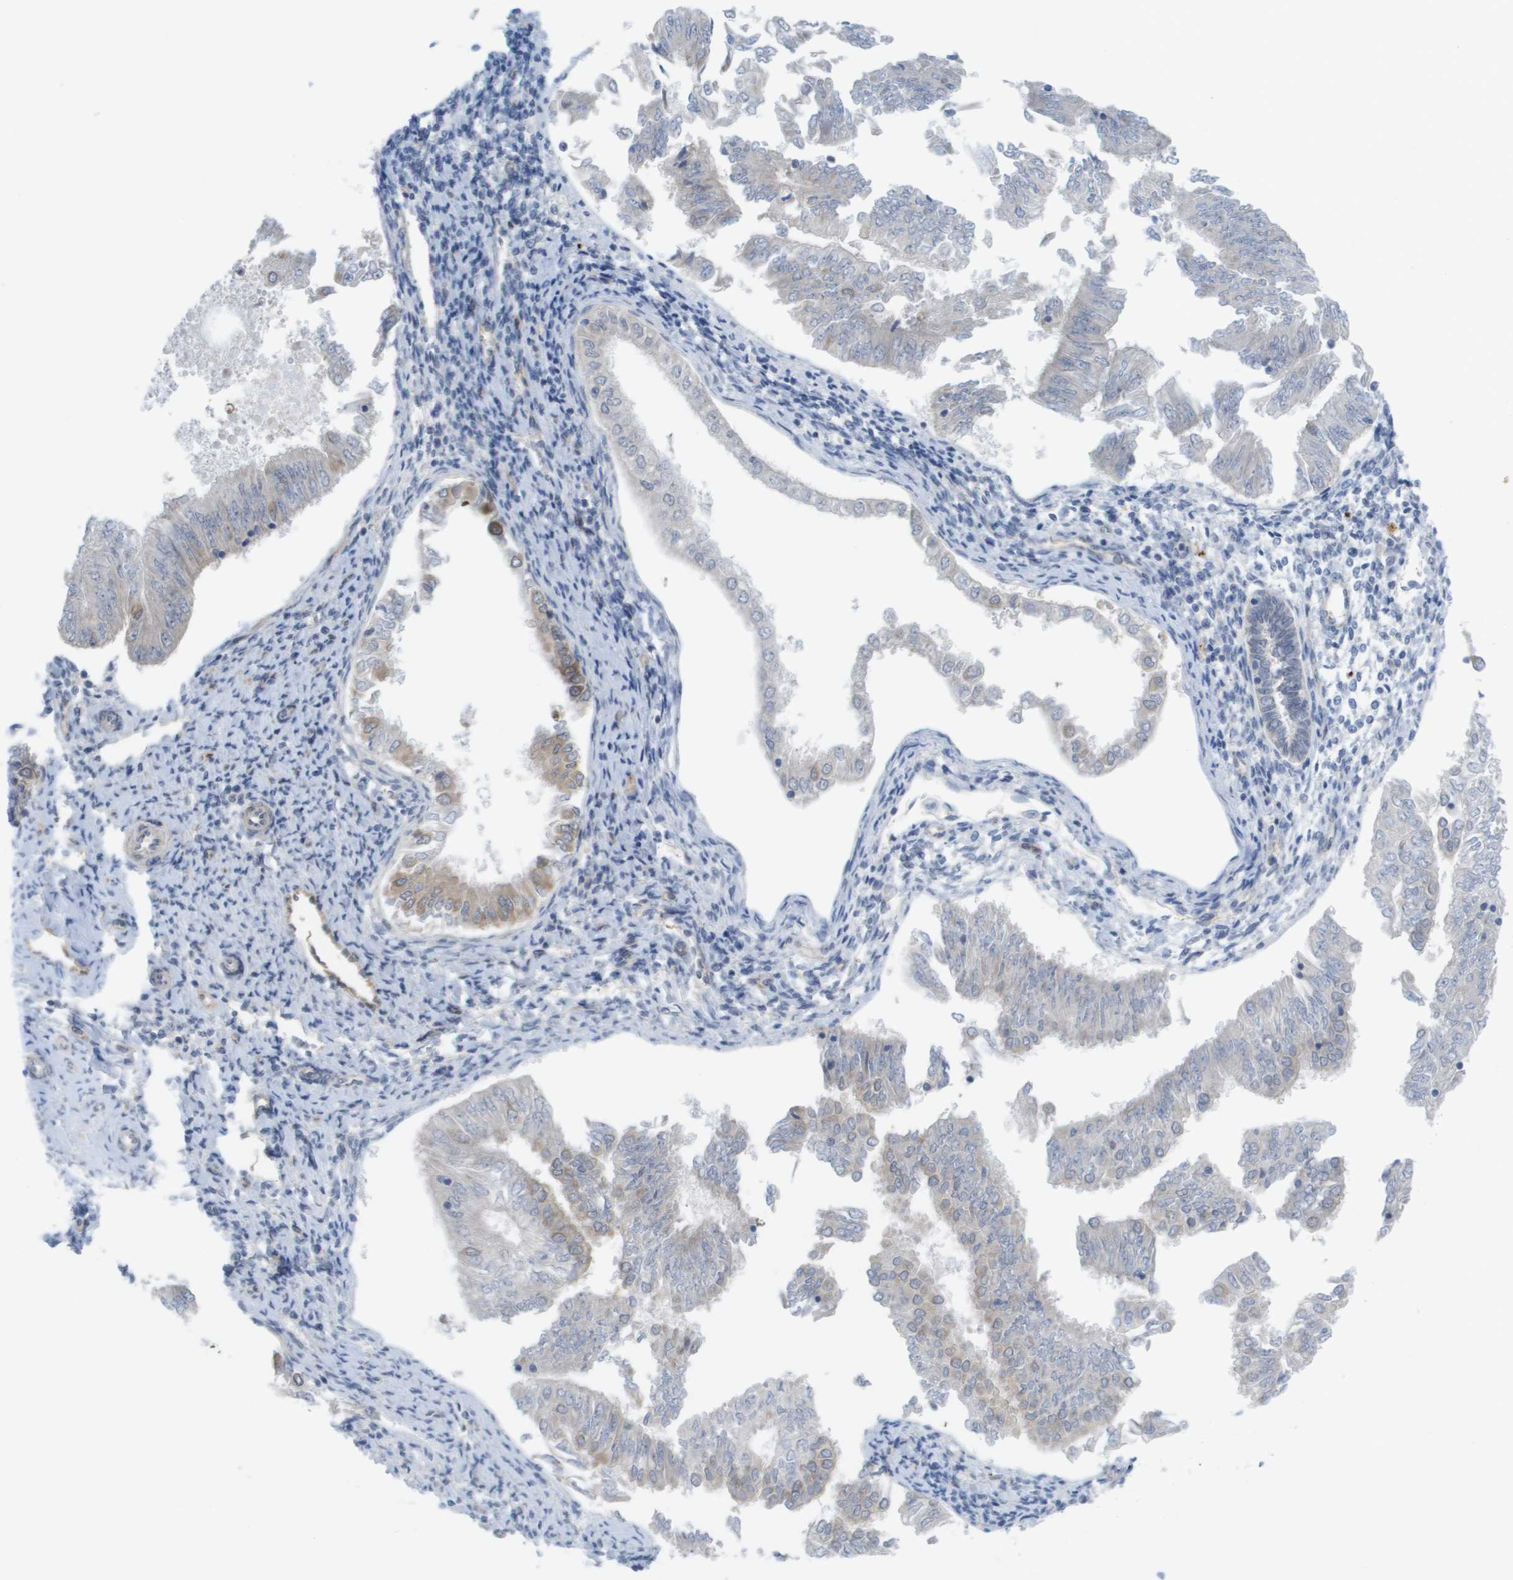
{"staining": {"intensity": "negative", "quantity": "none", "location": "none"}, "tissue": "endometrial cancer", "cell_type": "Tumor cells", "image_type": "cancer", "snomed": [{"axis": "morphology", "description": "Adenocarcinoma, NOS"}, {"axis": "topography", "description": "Endometrium"}], "caption": "Adenocarcinoma (endometrial) was stained to show a protein in brown. There is no significant positivity in tumor cells.", "gene": "MTARC2", "patient": {"sex": "female", "age": 53}}